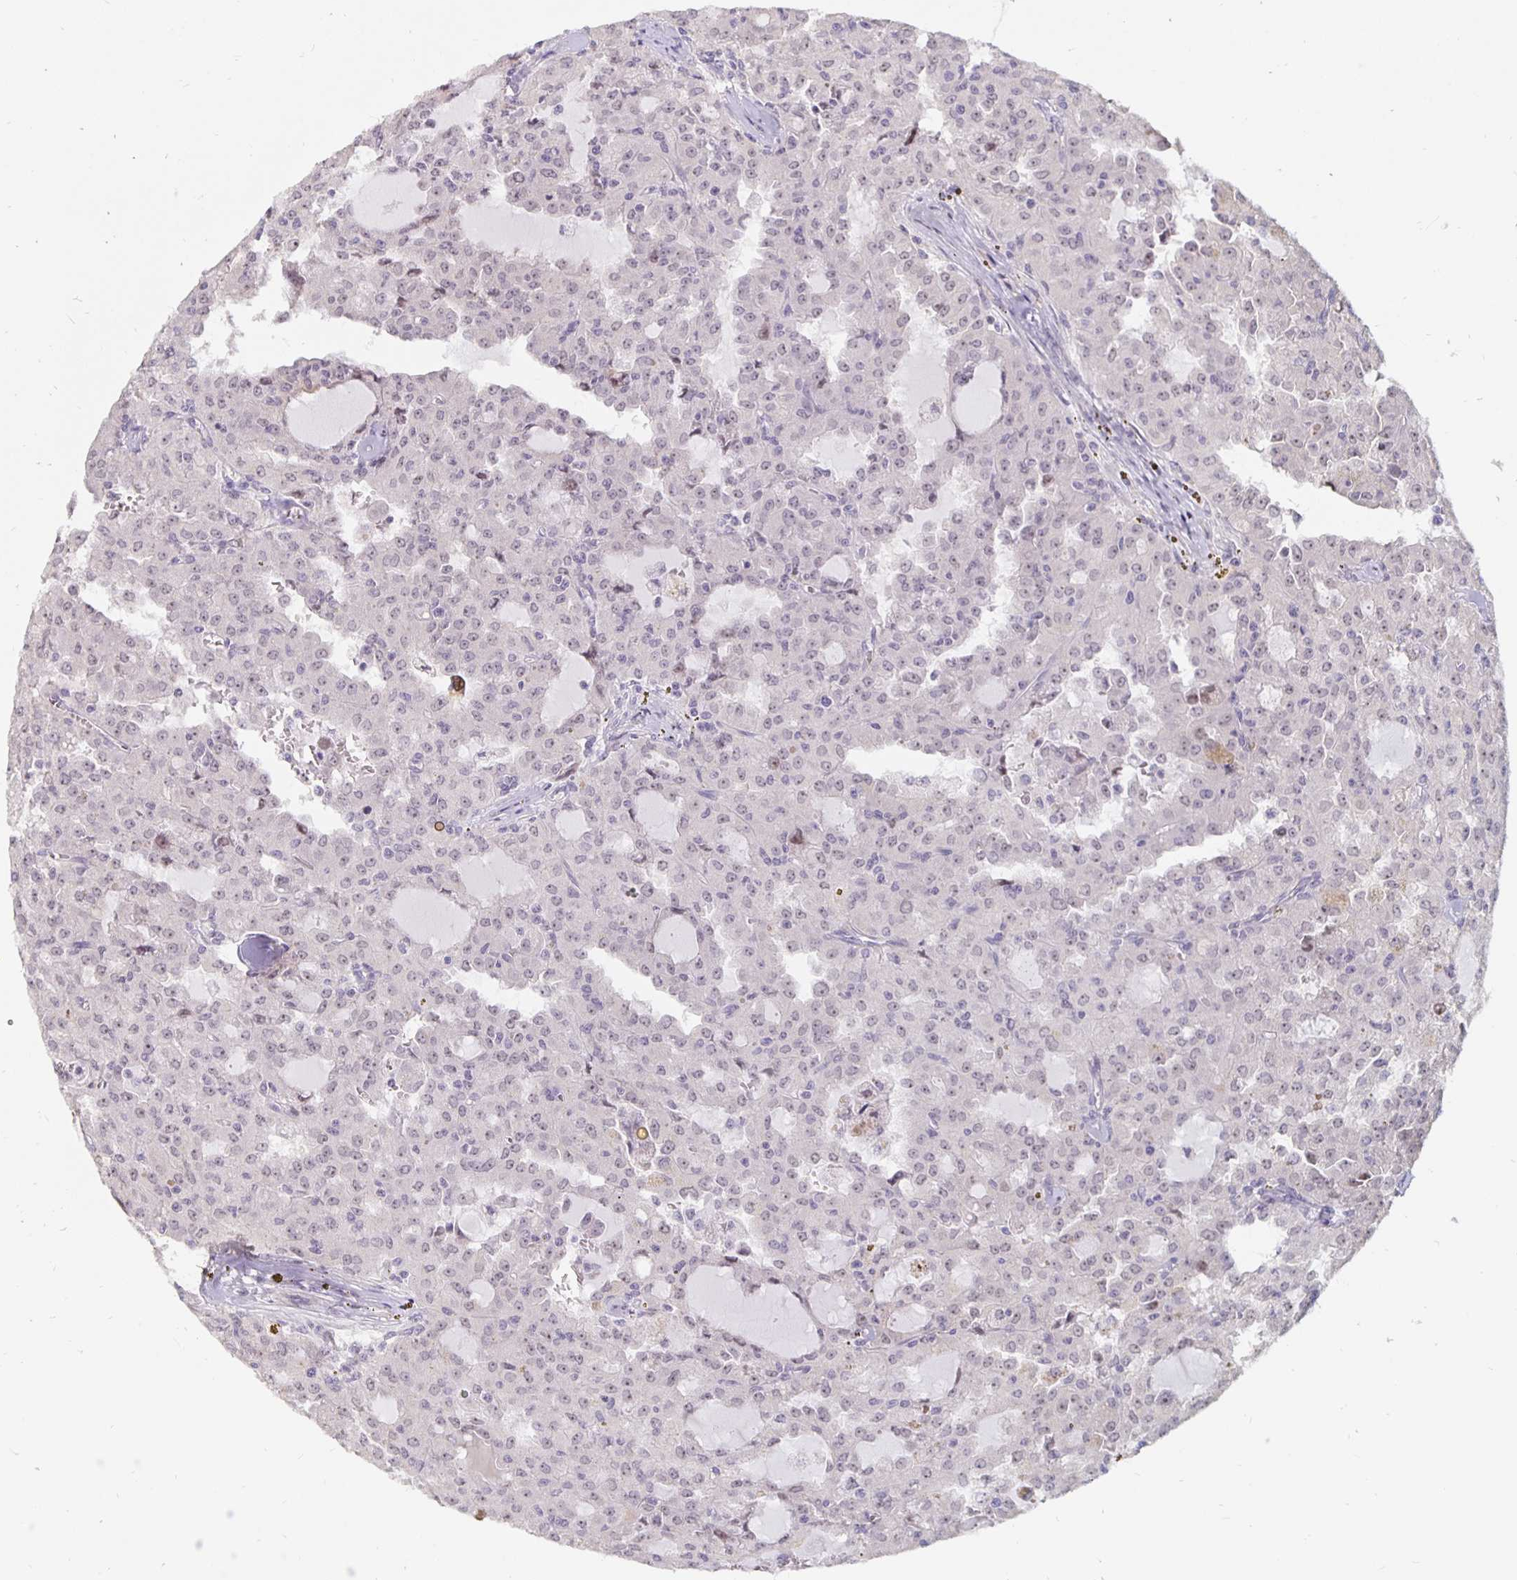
{"staining": {"intensity": "weak", "quantity": "25%-75%", "location": "nuclear"}, "tissue": "head and neck cancer", "cell_type": "Tumor cells", "image_type": "cancer", "snomed": [{"axis": "morphology", "description": "Adenocarcinoma, NOS"}, {"axis": "topography", "description": "Head-Neck"}], "caption": "Human head and neck adenocarcinoma stained with a protein marker displays weak staining in tumor cells.", "gene": "NUP85", "patient": {"sex": "male", "age": 64}}